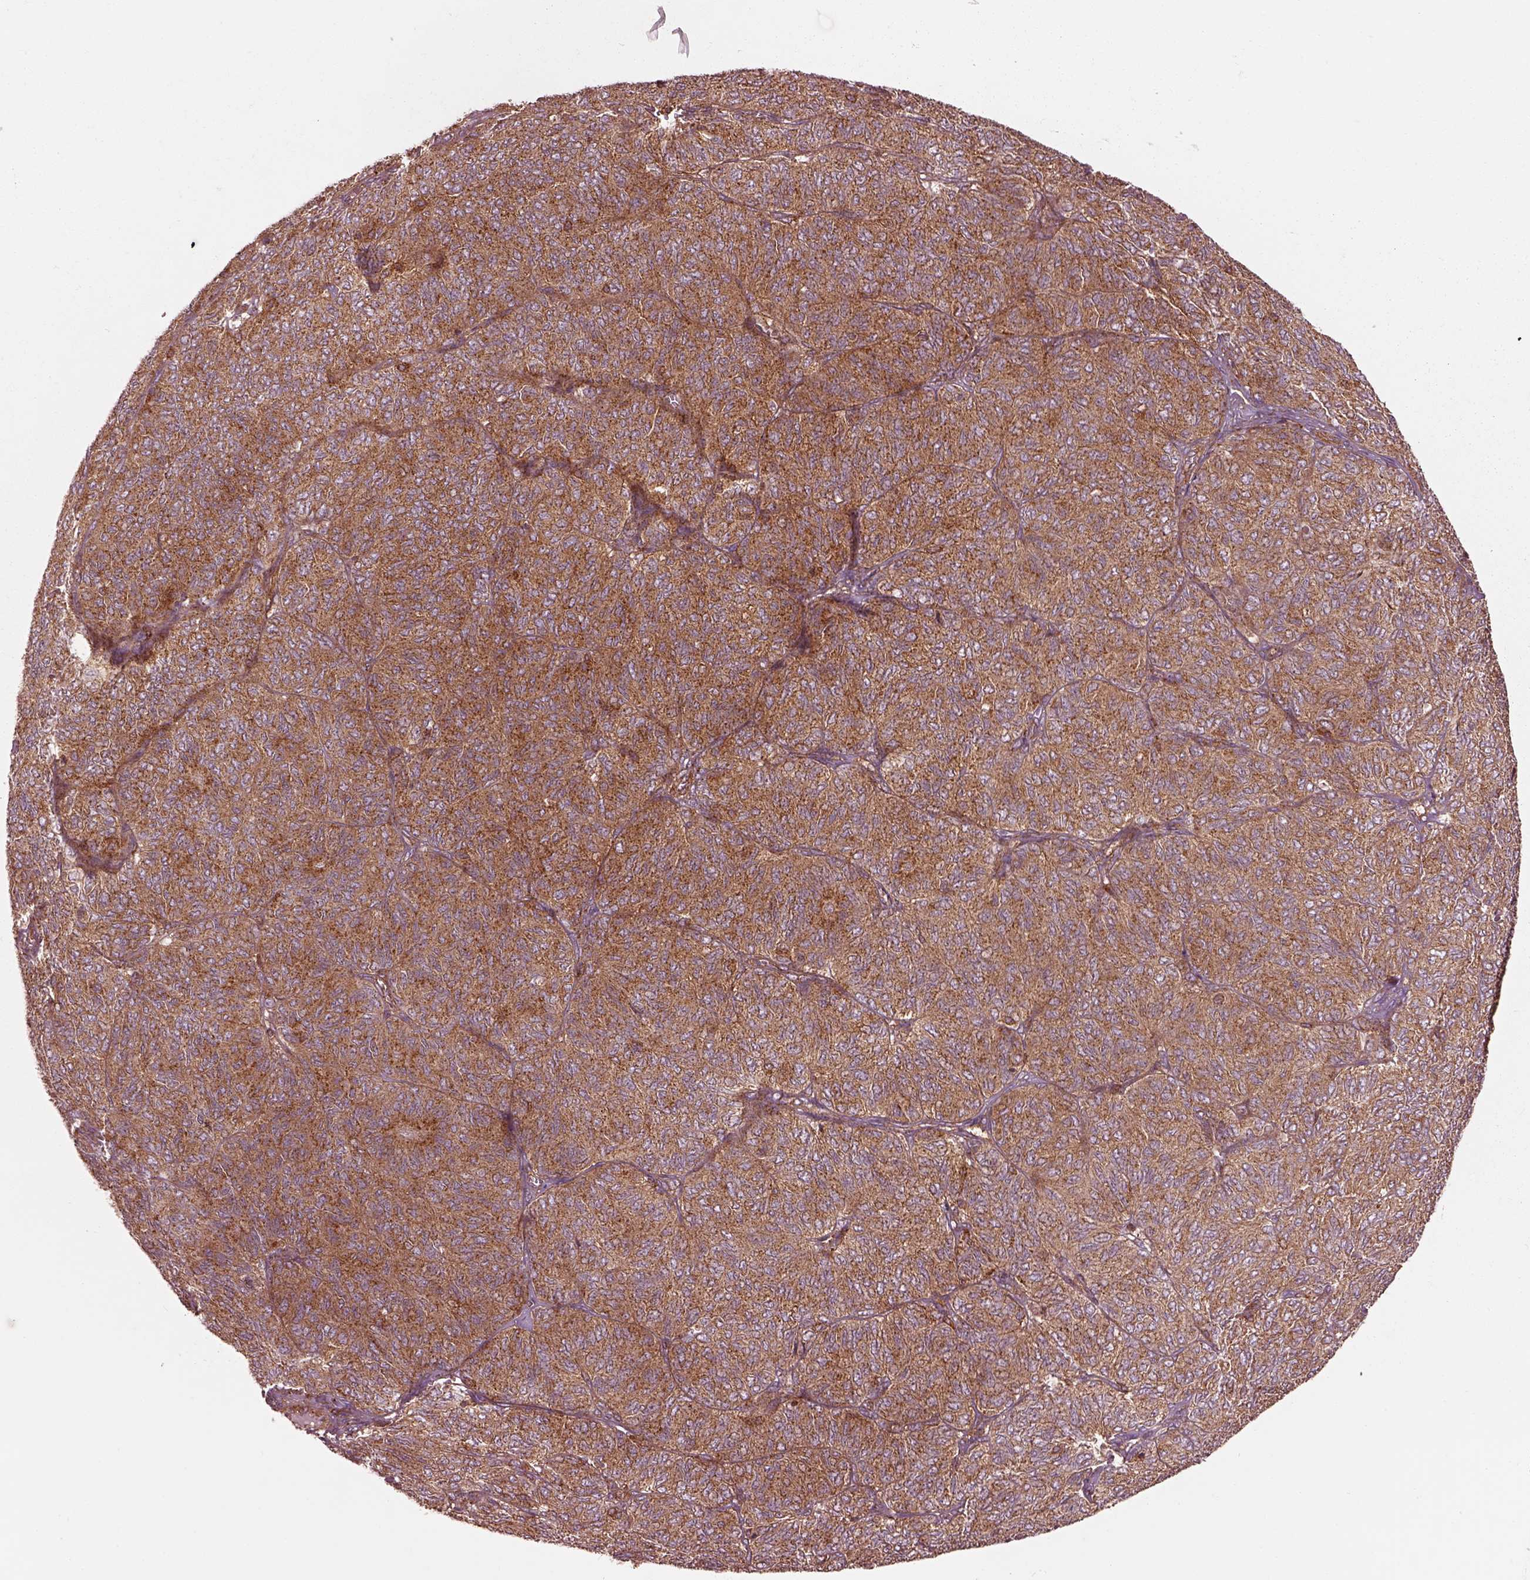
{"staining": {"intensity": "moderate", "quantity": ">75%", "location": "cytoplasmic/membranous"}, "tissue": "ovarian cancer", "cell_type": "Tumor cells", "image_type": "cancer", "snomed": [{"axis": "morphology", "description": "Carcinoma, endometroid"}, {"axis": "topography", "description": "Ovary"}], "caption": "Immunohistochemistry (DAB) staining of human ovarian cancer (endometroid carcinoma) displays moderate cytoplasmic/membranous protein positivity in approximately >75% of tumor cells.", "gene": "WASHC2A", "patient": {"sex": "female", "age": 80}}